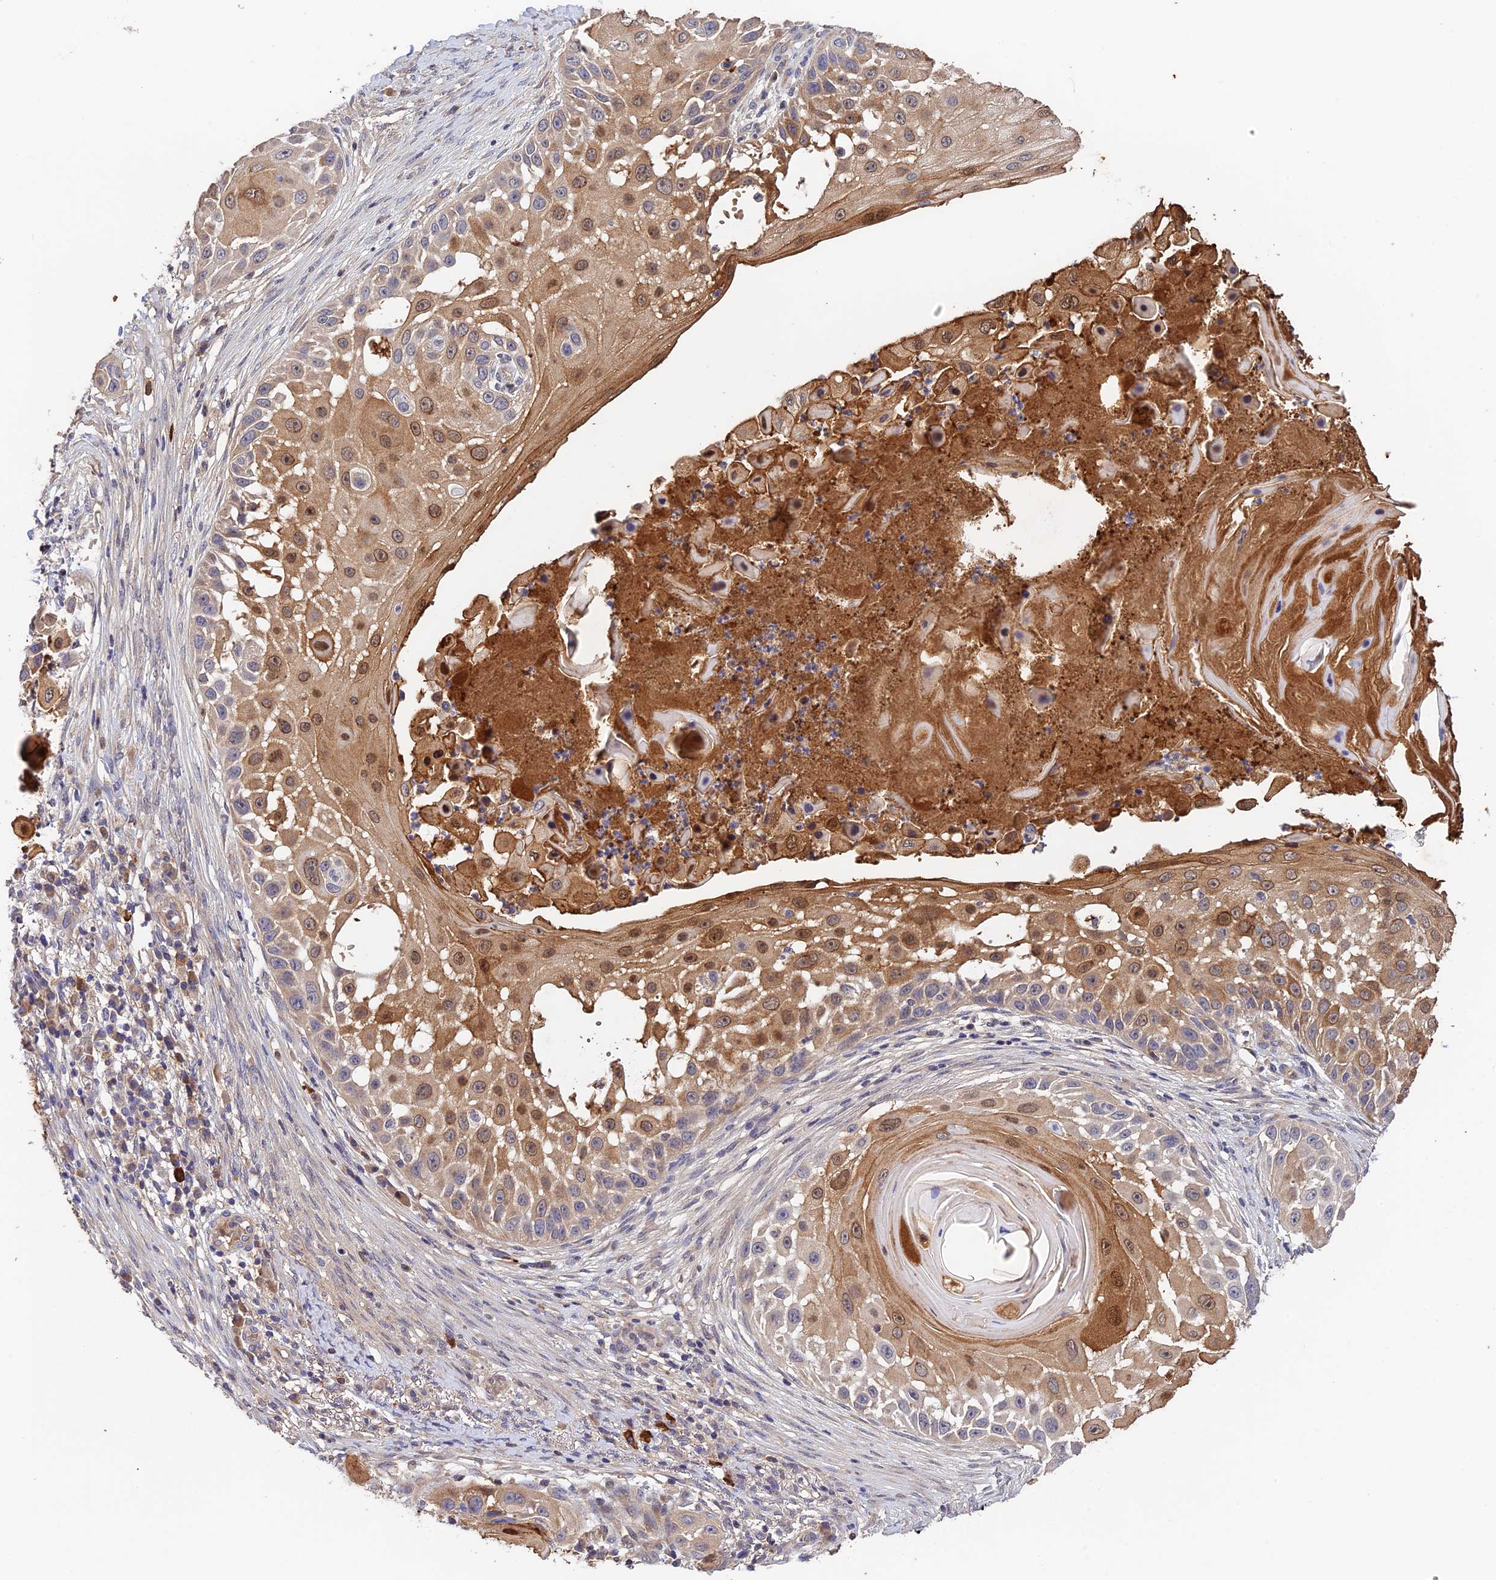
{"staining": {"intensity": "moderate", "quantity": ">75%", "location": "cytoplasmic/membranous,nuclear"}, "tissue": "skin cancer", "cell_type": "Tumor cells", "image_type": "cancer", "snomed": [{"axis": "morphology", "description": "Squamous cell carcinoma, NOS"}, {"axis": "topography", "description": "Skin"}], "caption": "Human skin squamous cell carcinoma stained with a protein marker displays moderate staining in tumor cells.", "gene": "CWH43", "patient": {"sex": "female", "age": 44}}